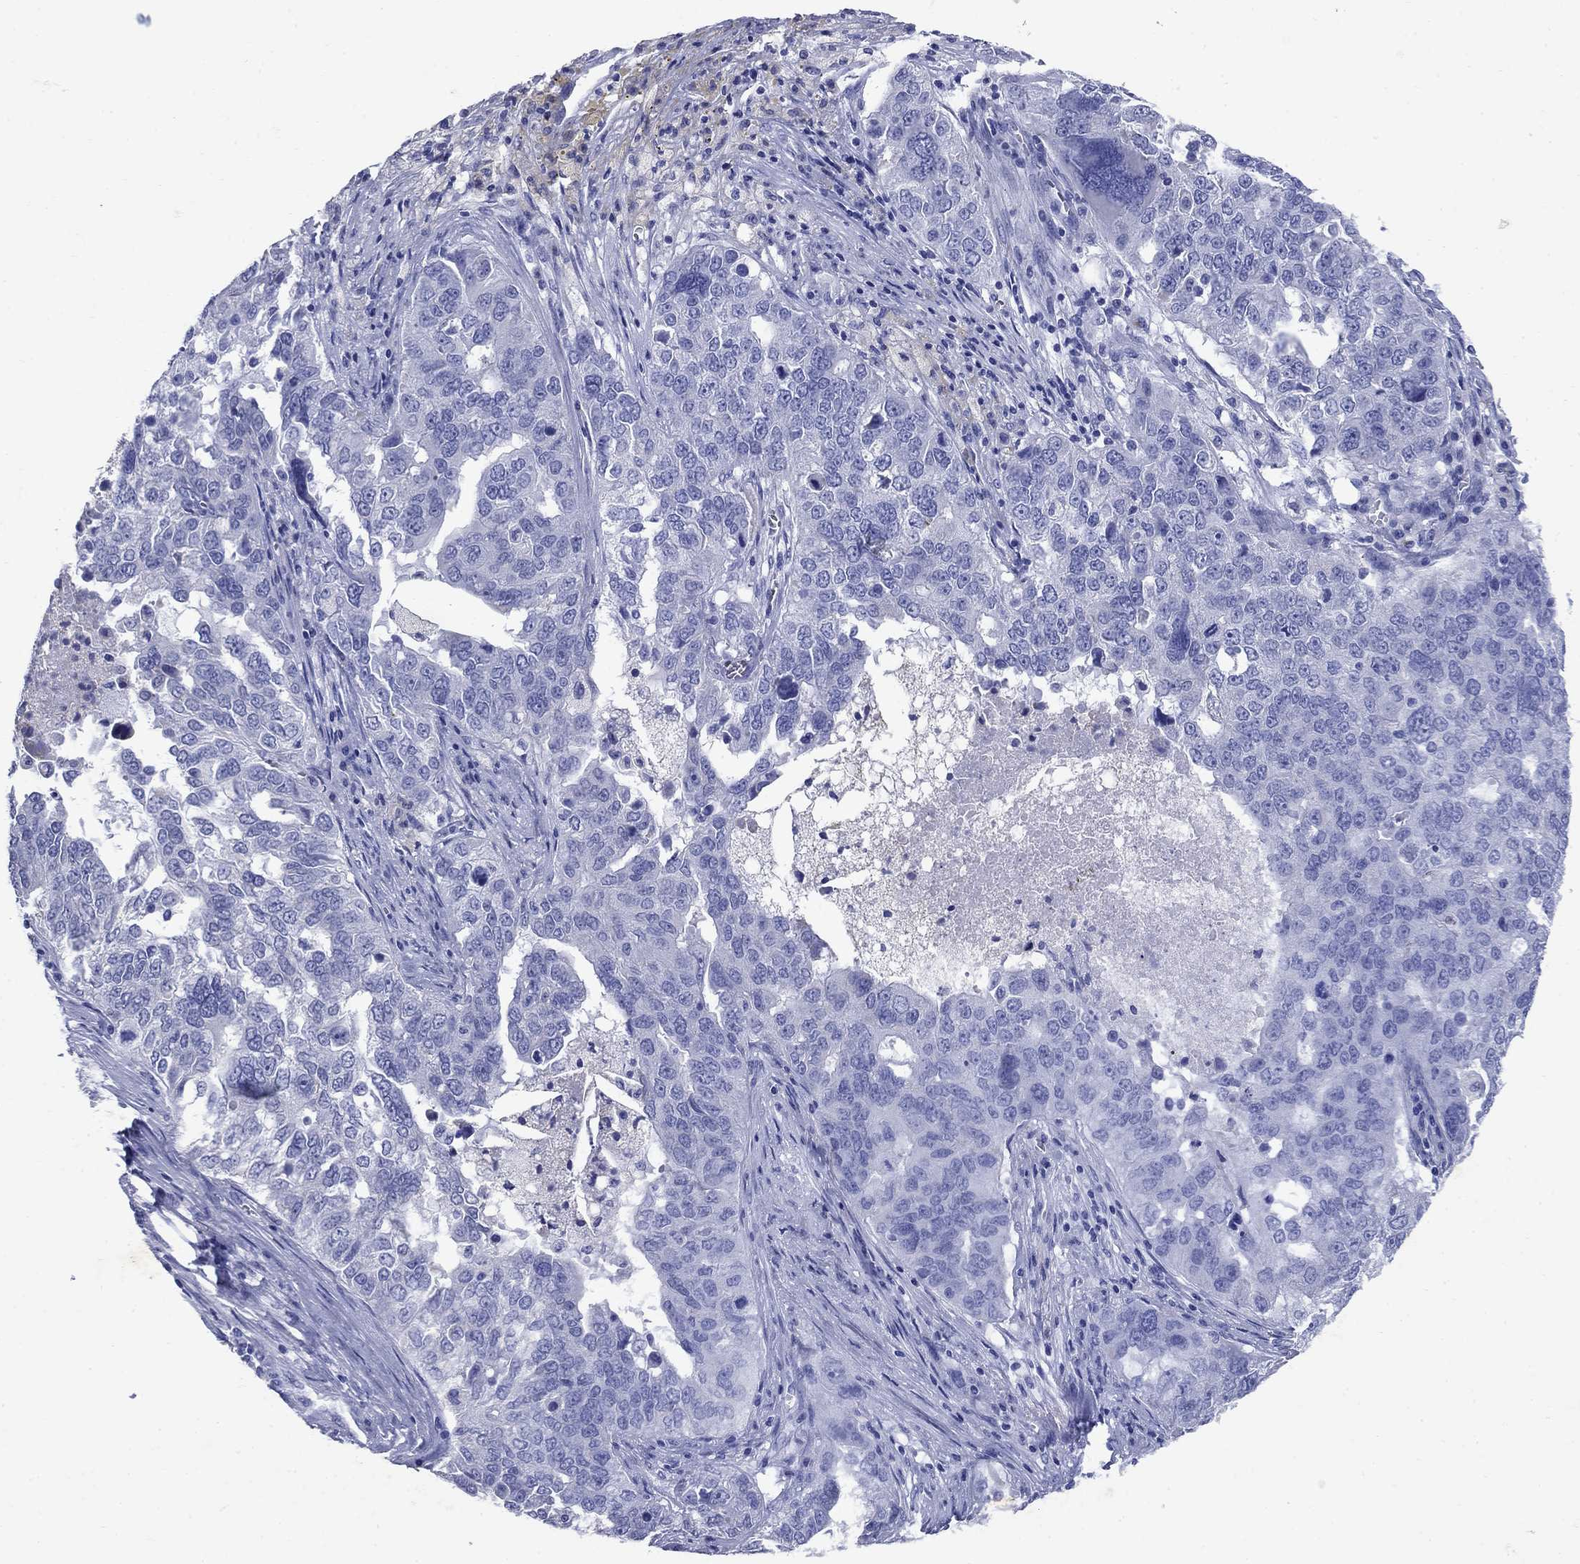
{"staining": {"intensity": "negative", "quantity": "none", "location": "none"}, "tissue": "ovarian cancer", "cell_type": "Tumor cells", "image_type": "cancer", "snomed": [{"axis": "morphology", "description": "Carcinoma, endometroid"}, {"axis": "topography", "description": "Soft tissue"}, {"axis": "topography", "description": "Ovary"}], "caption": "High power microscopy micrograph of an IHC photomicrograph of ovarian cancer (endometroid carcinoma), revealing no significant staining in tumor cells. (DAB (3,3'-diaminobenzidine) immunohistochemistry with hematoxylin counter stain).", "gene": "CD1A", "patient": {"sex": "female", "age": 52}}